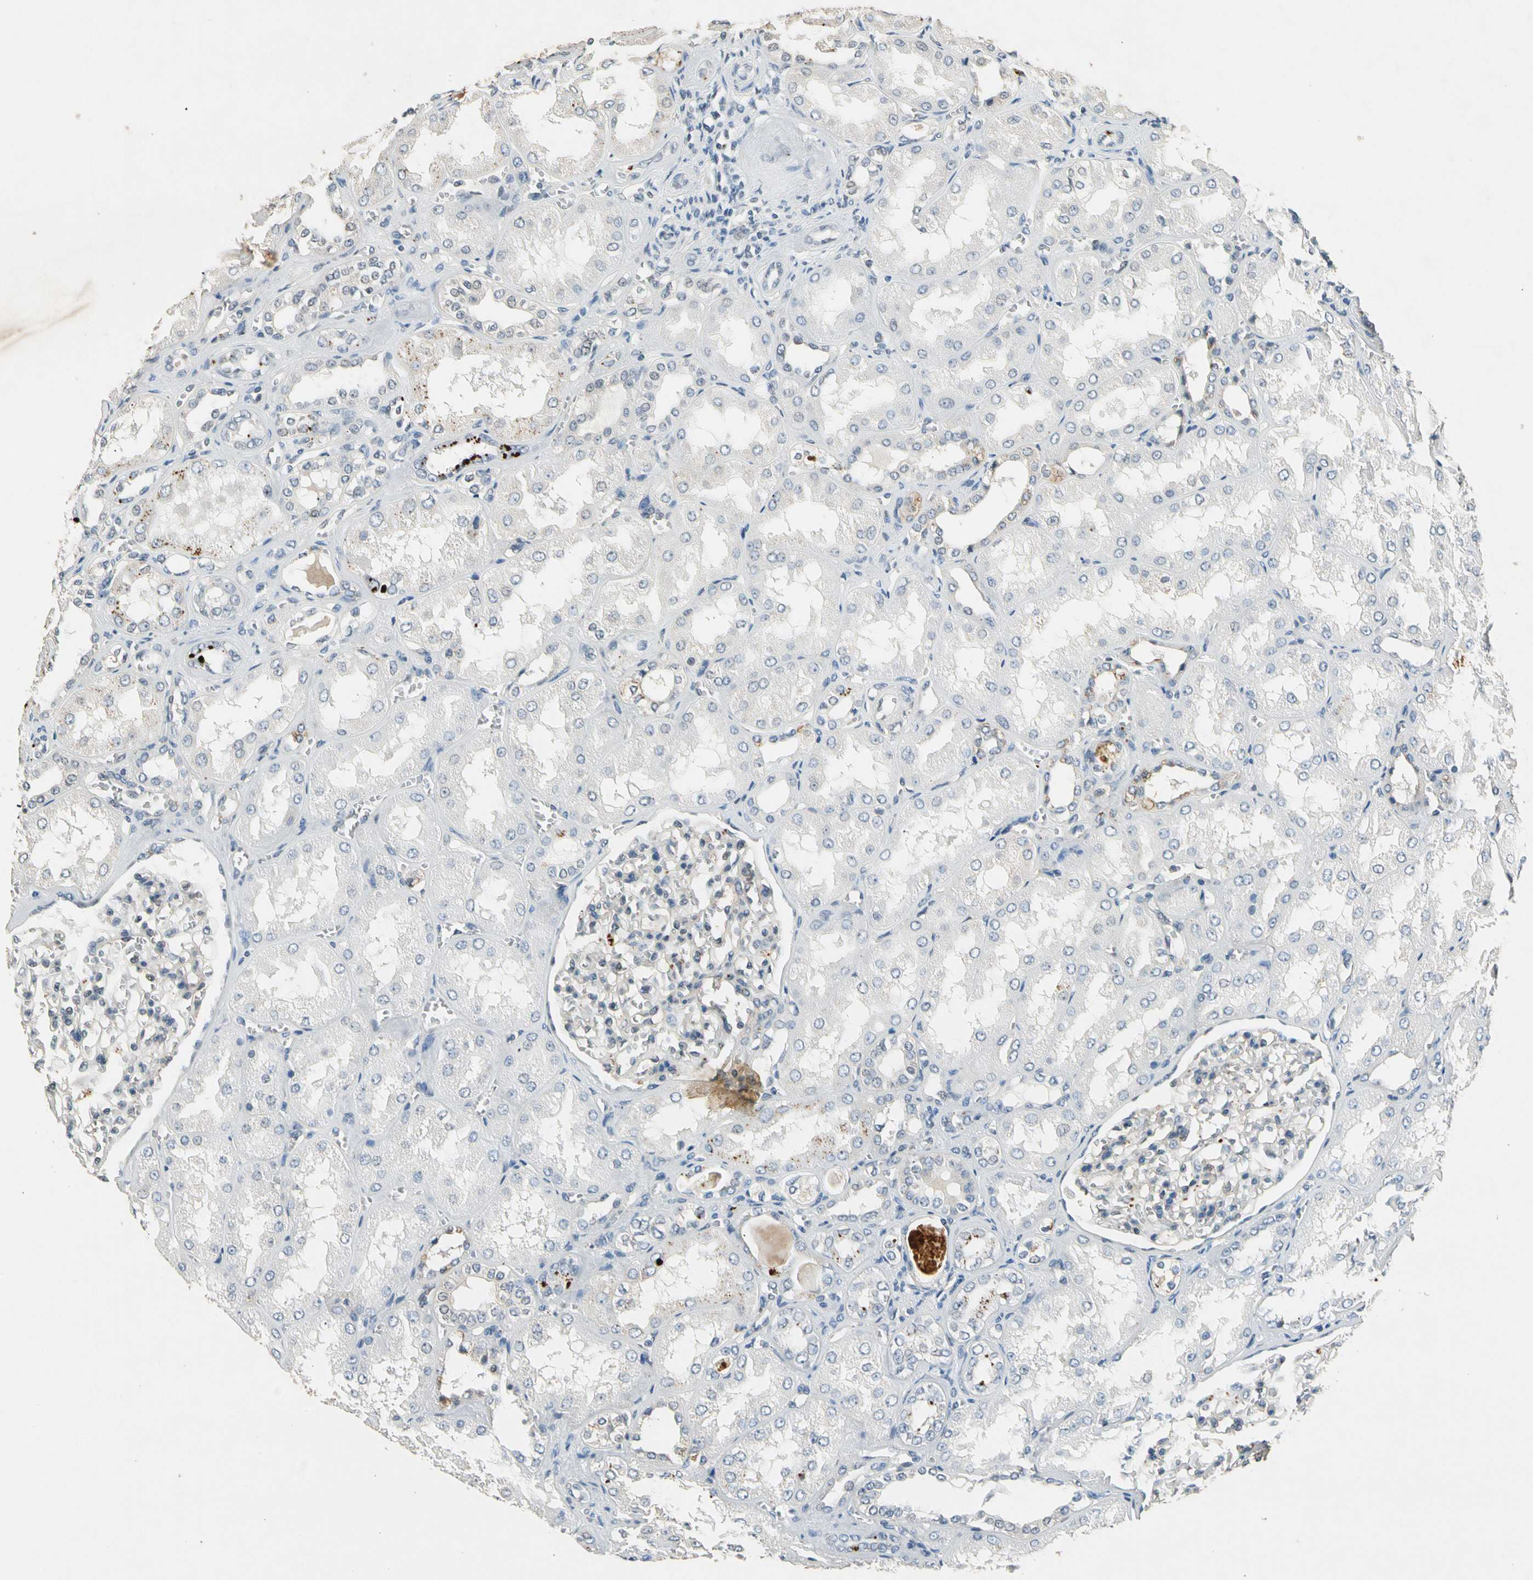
{"staining": {"intensity": "negative", "quantity": "none", "location": "none"}, "tissue": "kidney", "cell_type": "Cells in glomeruli", "image_type": "normal", "snomed": [{"axis": "morphology", "description": "Normal tissue, NOS"}, {"axis": "topography", "description": "Kidney"}], "caption": "Immunohistochemistry histopathology image of normal human kidney stained for a protein (brown), which shows no expression in cells in glomeruli. (DAB (3,3'-diaminobenzidine) immunohistochemistry with hematoxylin counter stain).", "gene": "ROCK2", "patient": {"sex": "male", "age": 61}}